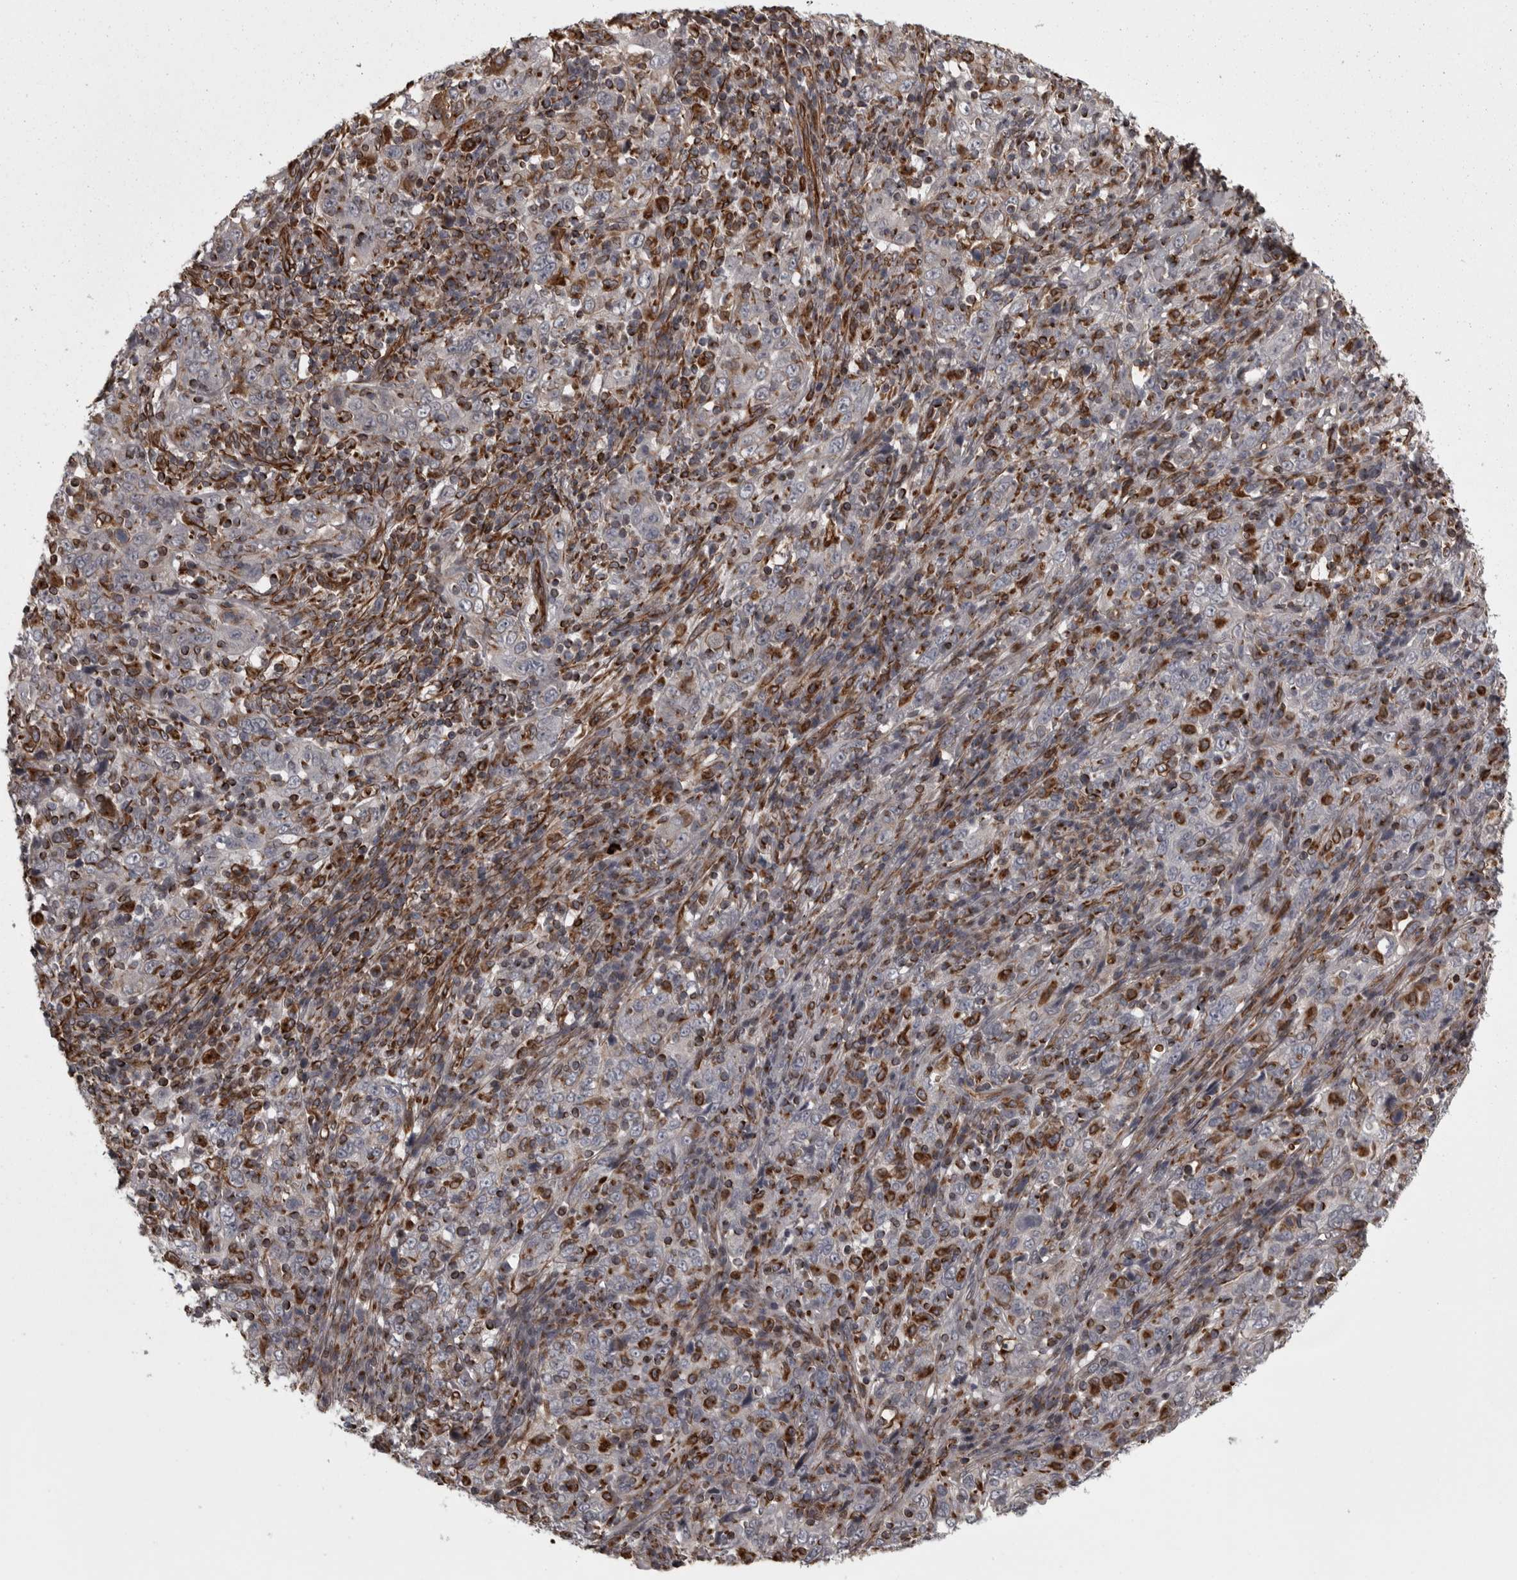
{"staining": {"intensity": "negative", "quantity": "none", "location": "none"}, "tissue": "cervical cancer", "cell_type": "Tumor cells", "image_type": "cancer", "snomed": [{"axis": "morphology", "description": "Squamous cell carcinoma, NOS"}, {"axis": "topography", "description": "Cervix"}], "caption": "This histopathology image is of cervical cancer stained with immunohistochemistry to label a protein in brown with the nuclei are counter-stained blue. There is no positivity in tumor cells.", "gene": "FAAP100", "patient": {"sex": "female", "age": 46}}